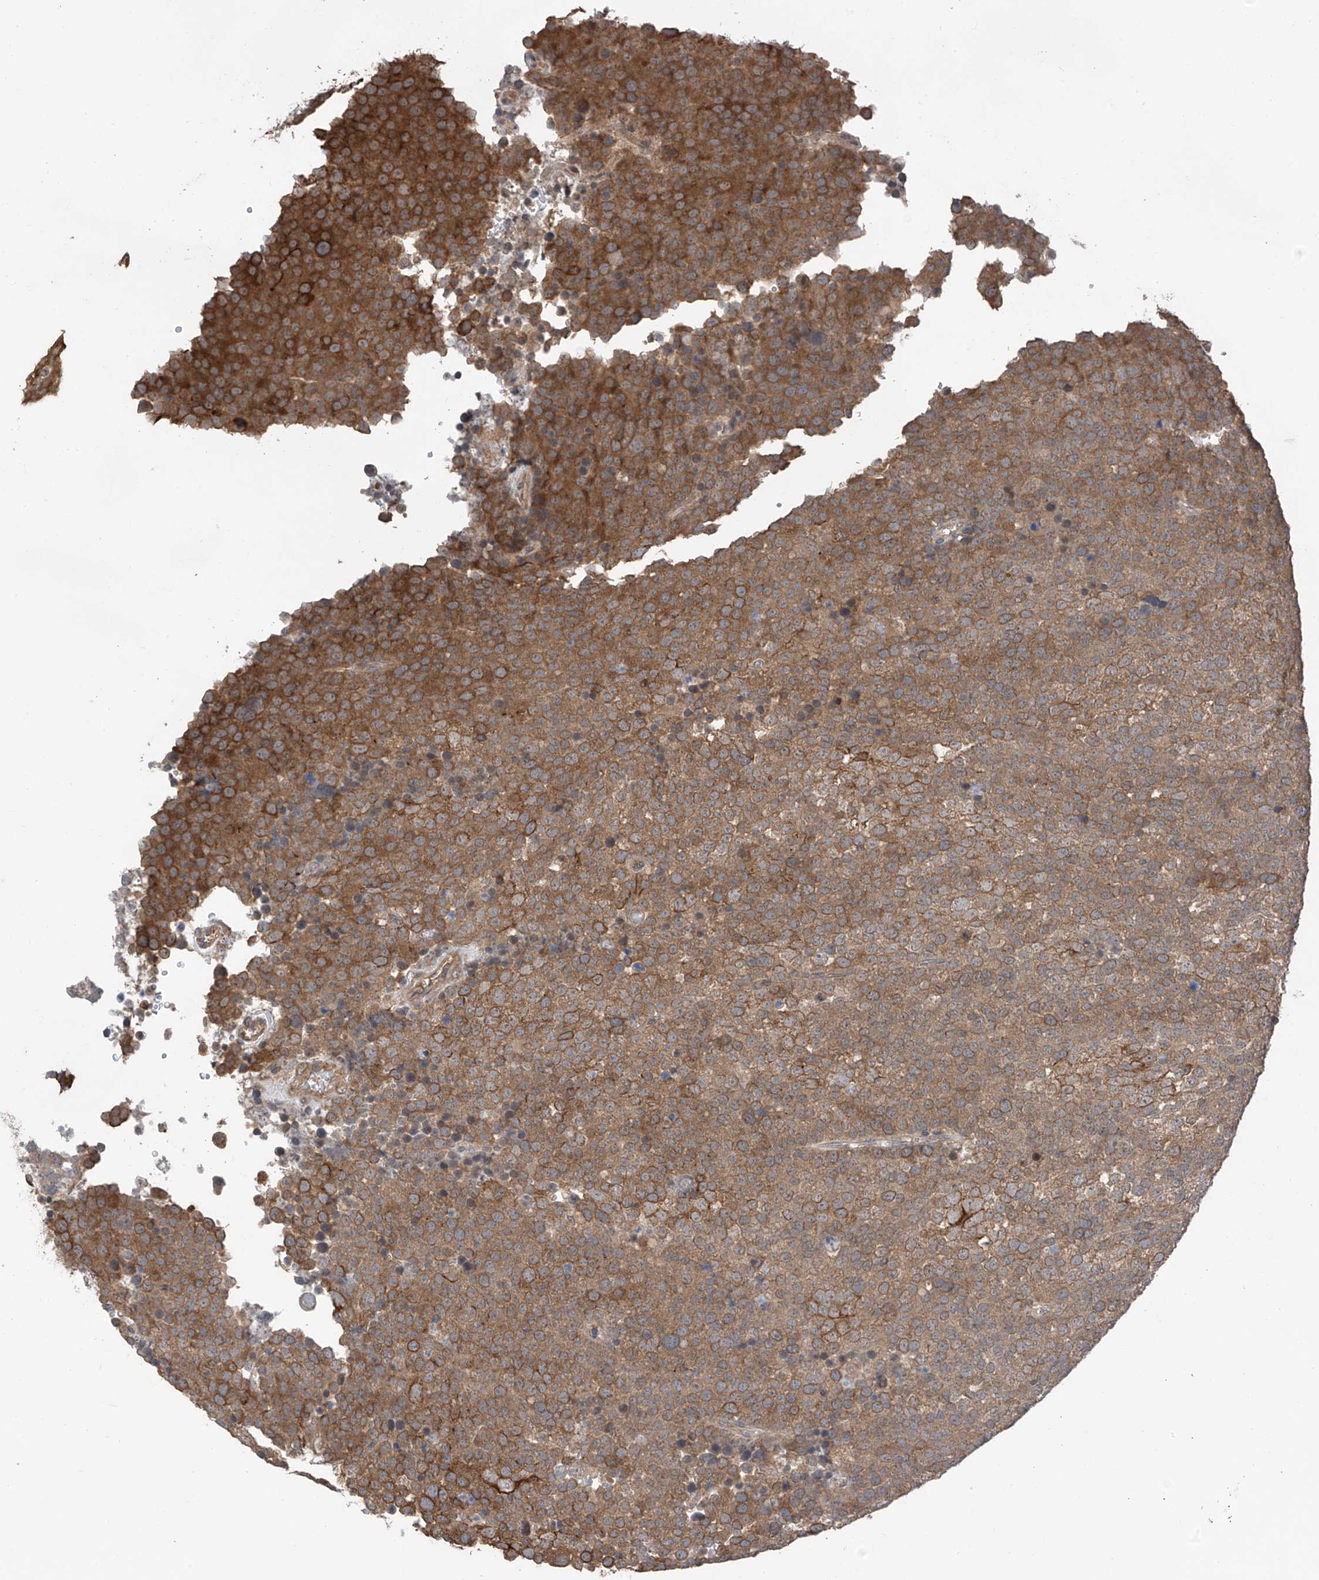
{"staining": {"intensity": "moderate", "quantity": ">75%", "location": "cytoplasmic/membranous"}, "tissue": "testis cancer", "cell_type": "Tumor cells", "image_type": "cancer", "snomed": [{"axis": "morphology", "description": "Seminoma, NOS"}, {"axis": "topography", "description": "Testis"}], "caption": "Immunohistochemistry (IHC) micrograph of neoplastic tissue: testis cancer (seminoma) stained using IHC shows medium levels of moderate protein expression localized specifically in the cytoplasmic/membranous of tumor cells, appearing as a cytoplasmic/membranous brown color.", "gene": "RPAIN", "patient": {"sex": "male", "age": 71}}